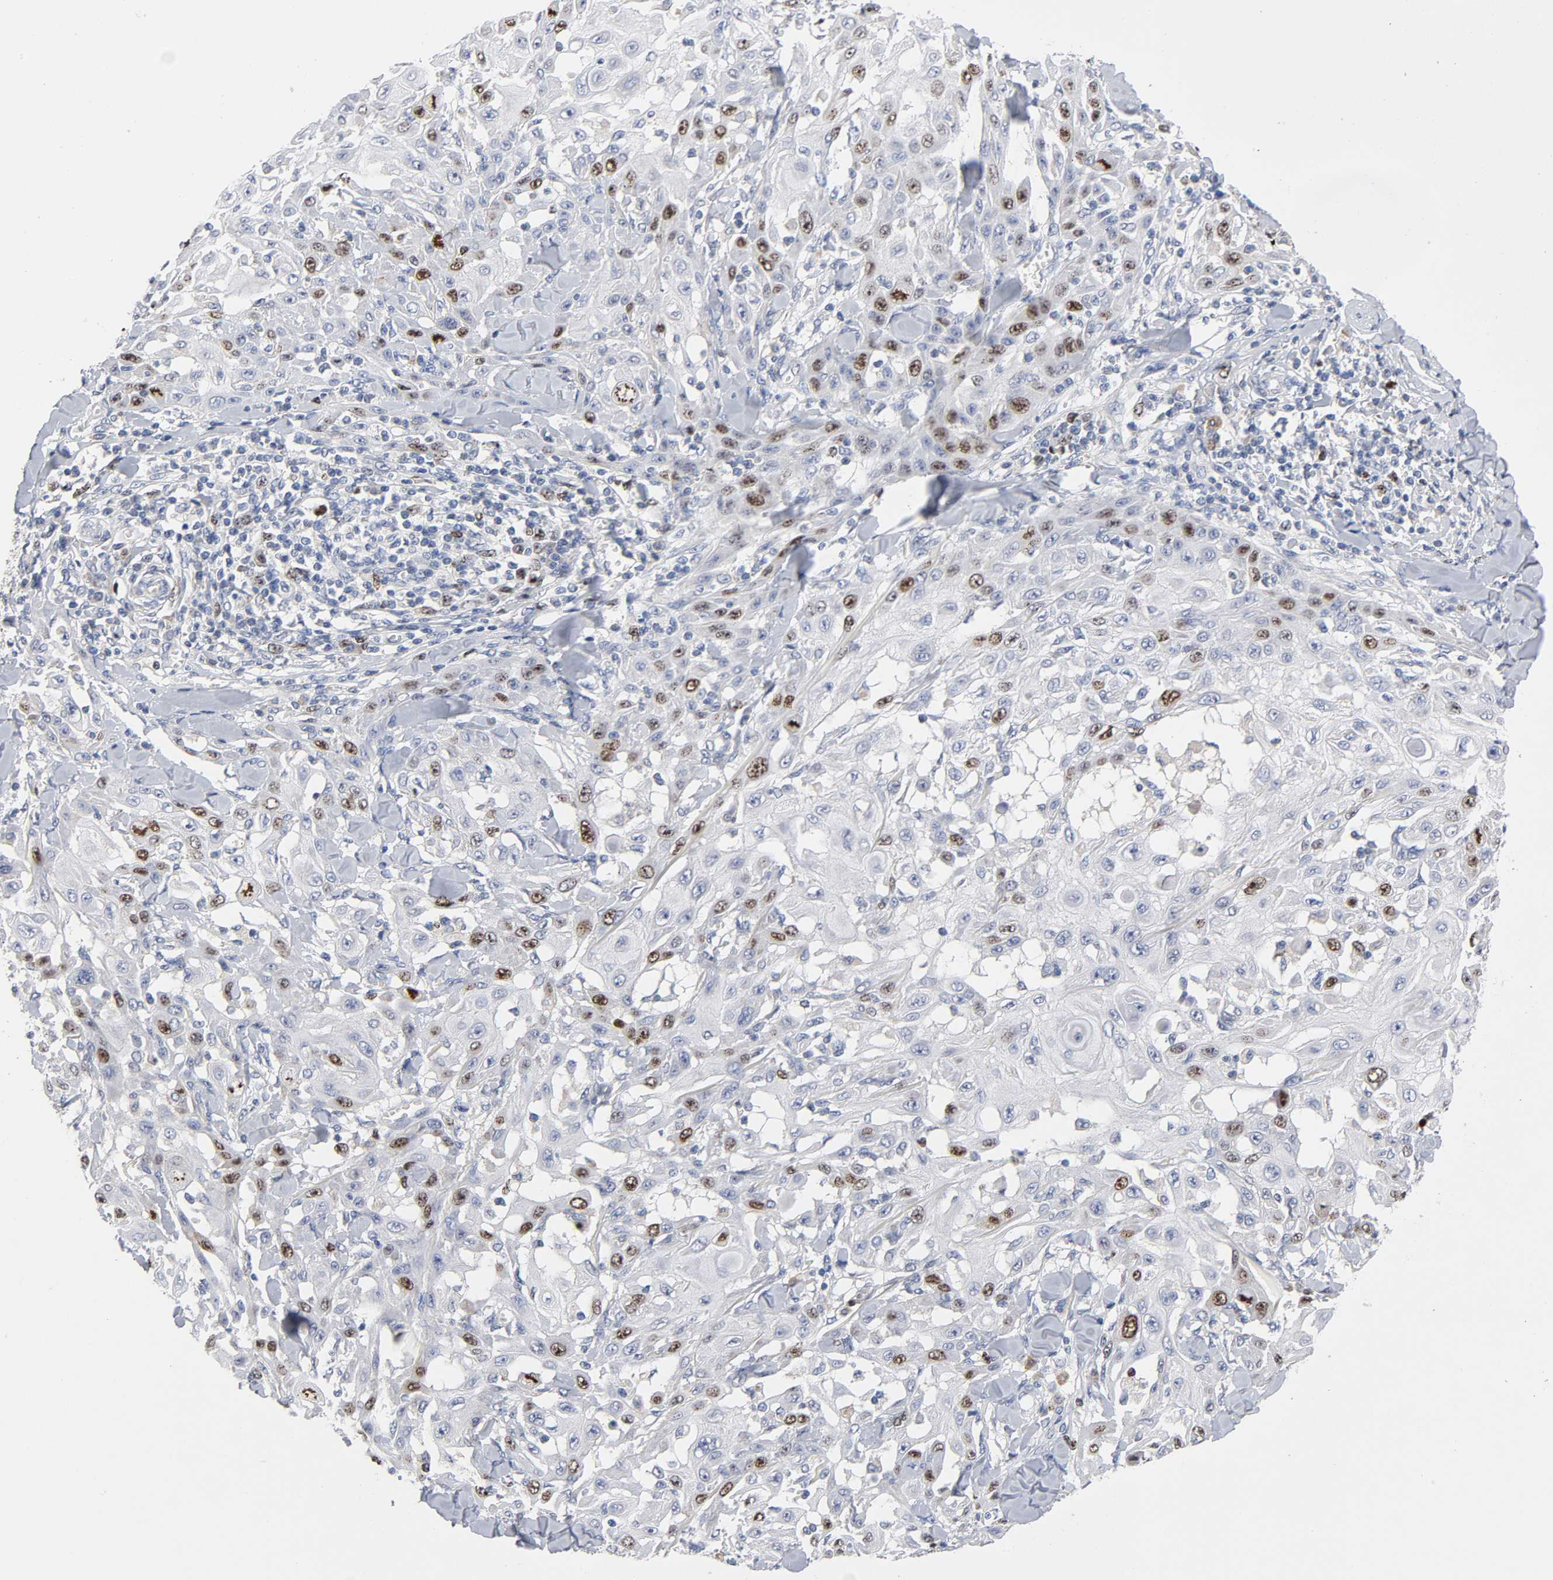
{"staining": {"intensity": "moderate", "quantity": "<25%", "location": "nuclear"}, "tissue": "skin cancer", "cell_type": "Tumor cells", "image_type": "cancer", "snomed": [{"axis": "morphology", "description": "Squamous cell carcinoma, NOS"}, {"axis": "topography", "description": "Skin"}], "caption": "High-magnification brightfield microscopy of skin cancer stained with DAB (3,3'-diaminobenzidine) (brown) and counterstained with hematoxylin (blue). tumor cells exhibit moderate nuclear staining is identified in approximately<25% of cells.", "gene": "BIRC5", "patient": {"sex": "male", "age": 24}}